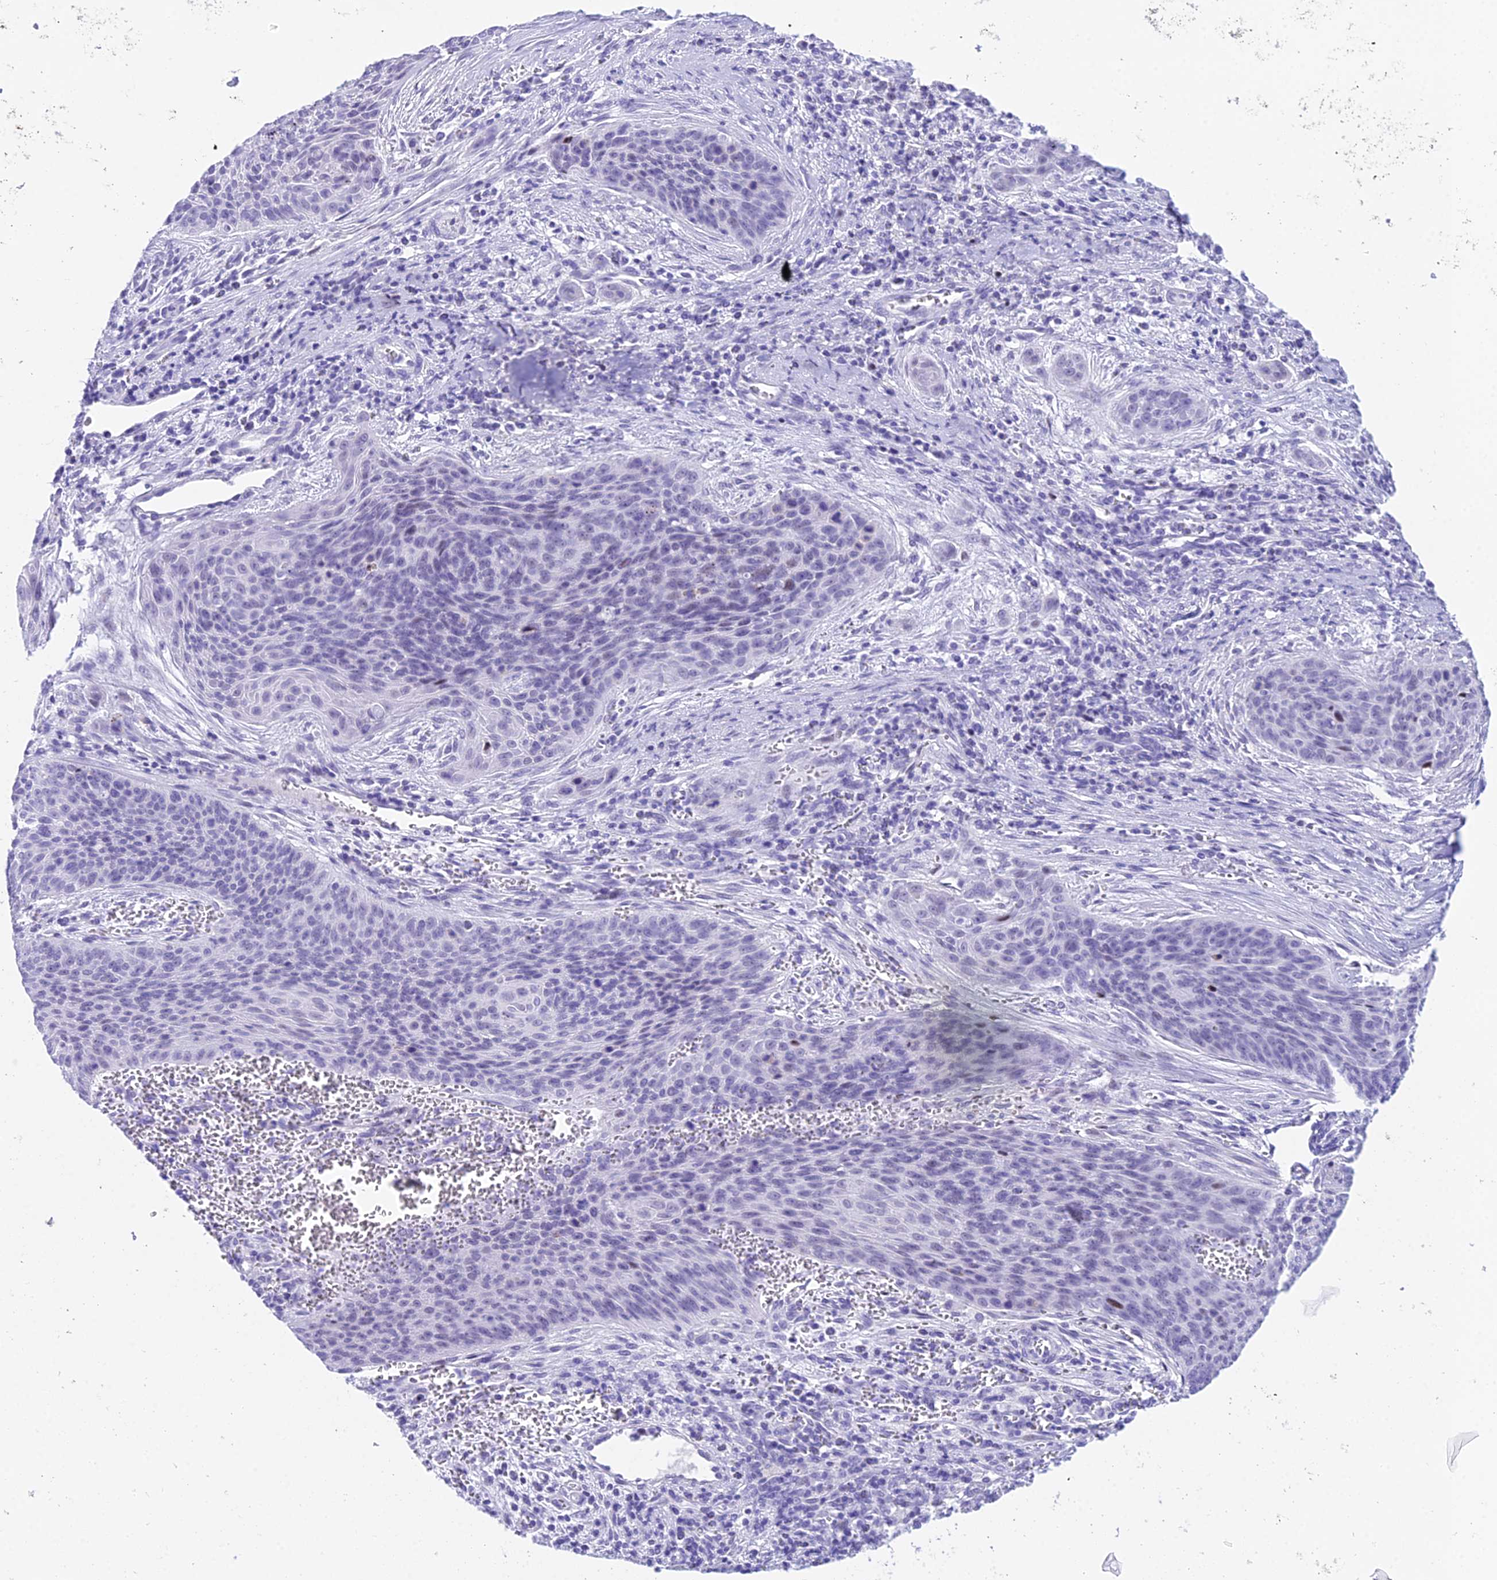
{"staining": {"intensity": "negative", "quantity": "none", "location": "none"}, "tissue": "cervical cancer", "cell_type": "Tumor cells", "image_type": "cancer", "snomed": [{"axis": "morphology", "description": "Squamous cell carcinoma, NOS"}, {"axis": "topography", "description": "Cervix"}], "caption": "Immunohistochemical staining of human cervical cancer displays no significant staining in tumor cells. (Stains: DAB IHC with hematoxylin counter stain, Microscopy: brightfield microscopy at high magnification).", "gene": "RNPS1", "patient": {"sex": "female", "age": 55}}